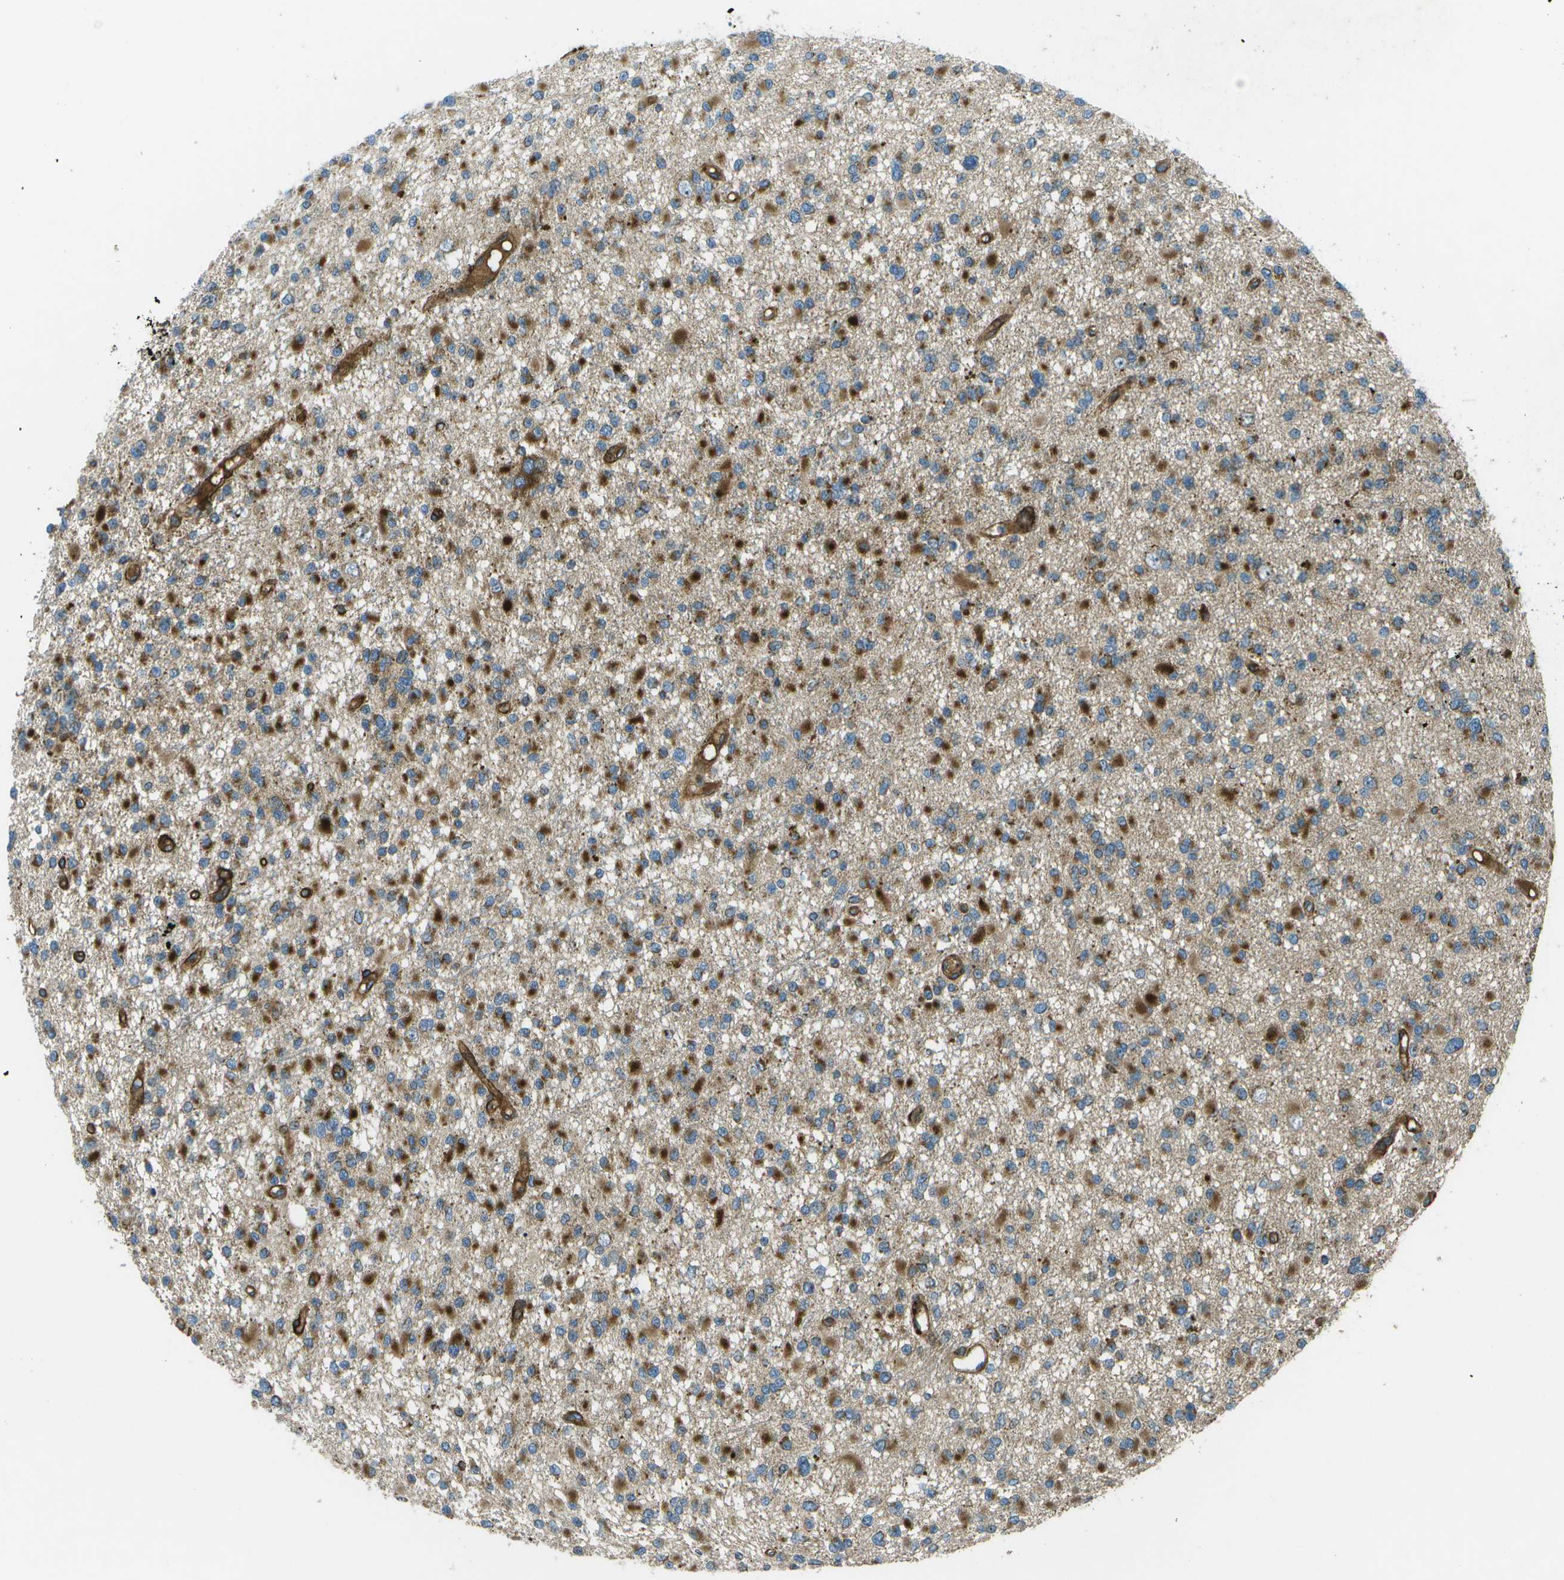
{"staining": {"intensity": "strong", "quantity": "25%-75%", "location": "cytoplasmic/membranous"}, "tissue": "glioma", "cell_type": "Tumor cells", "image_type": "cancer", "snomed": [{"axis": "morphology", "description": "Glioma, malignant, Low grade"}, {"axis": "topography", "description": "Brain"}], "caption": "Low-grade glioma (malignant) stained with DAB immunohistochemistry displays high levels of strong cytoplasmic/membranous positivity in about 25%-75% of tumor cells. Nuclei are stained in blue.", "gene": "PXYLP1", "patient": {"sex": "female", "age": 22}}